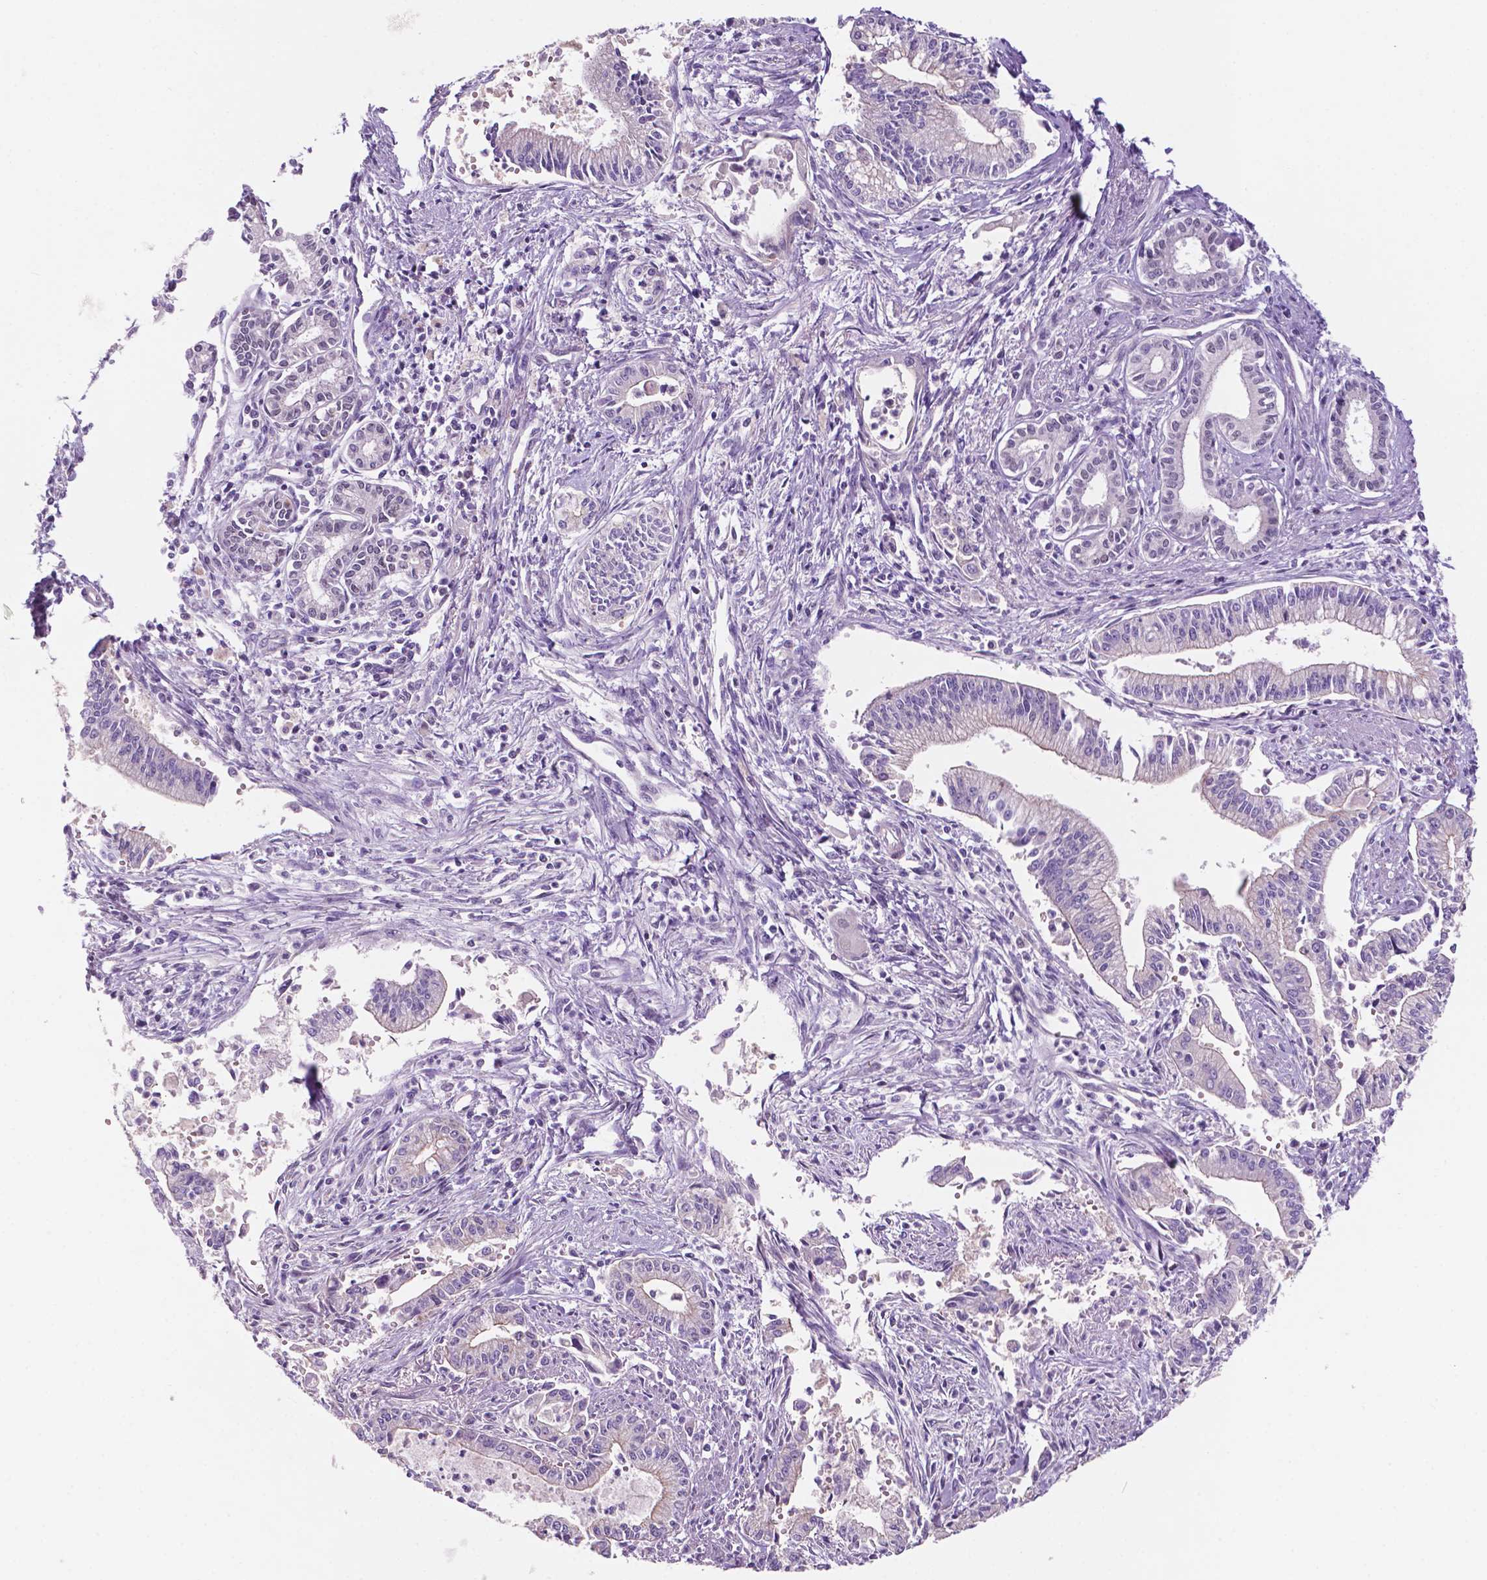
{"staining": {"intensity": "weak", "quantity": "<25%", "location": "cytoplasmic/membranous"}, "tissue": "pancreatic cancer", "cell_type": "Tumor cells", "image_type": "cancer", "snomed": [{"axis": "morphology", "description": "Adenocarcinoma, NOS"}, {"axis": "topography", "description": "Pancreas"}], "caption": "Immunohistochemistry (IHC) histopathology image of neoplastic tissue: adenocarcinoma (pancreatic) stained with DAB (3,3'-diaminobenzidine) demonstrates no significant protein staining in tumor cells.", "gene": "FAM50B", "patient": {"sex": "female", "age": 65}}